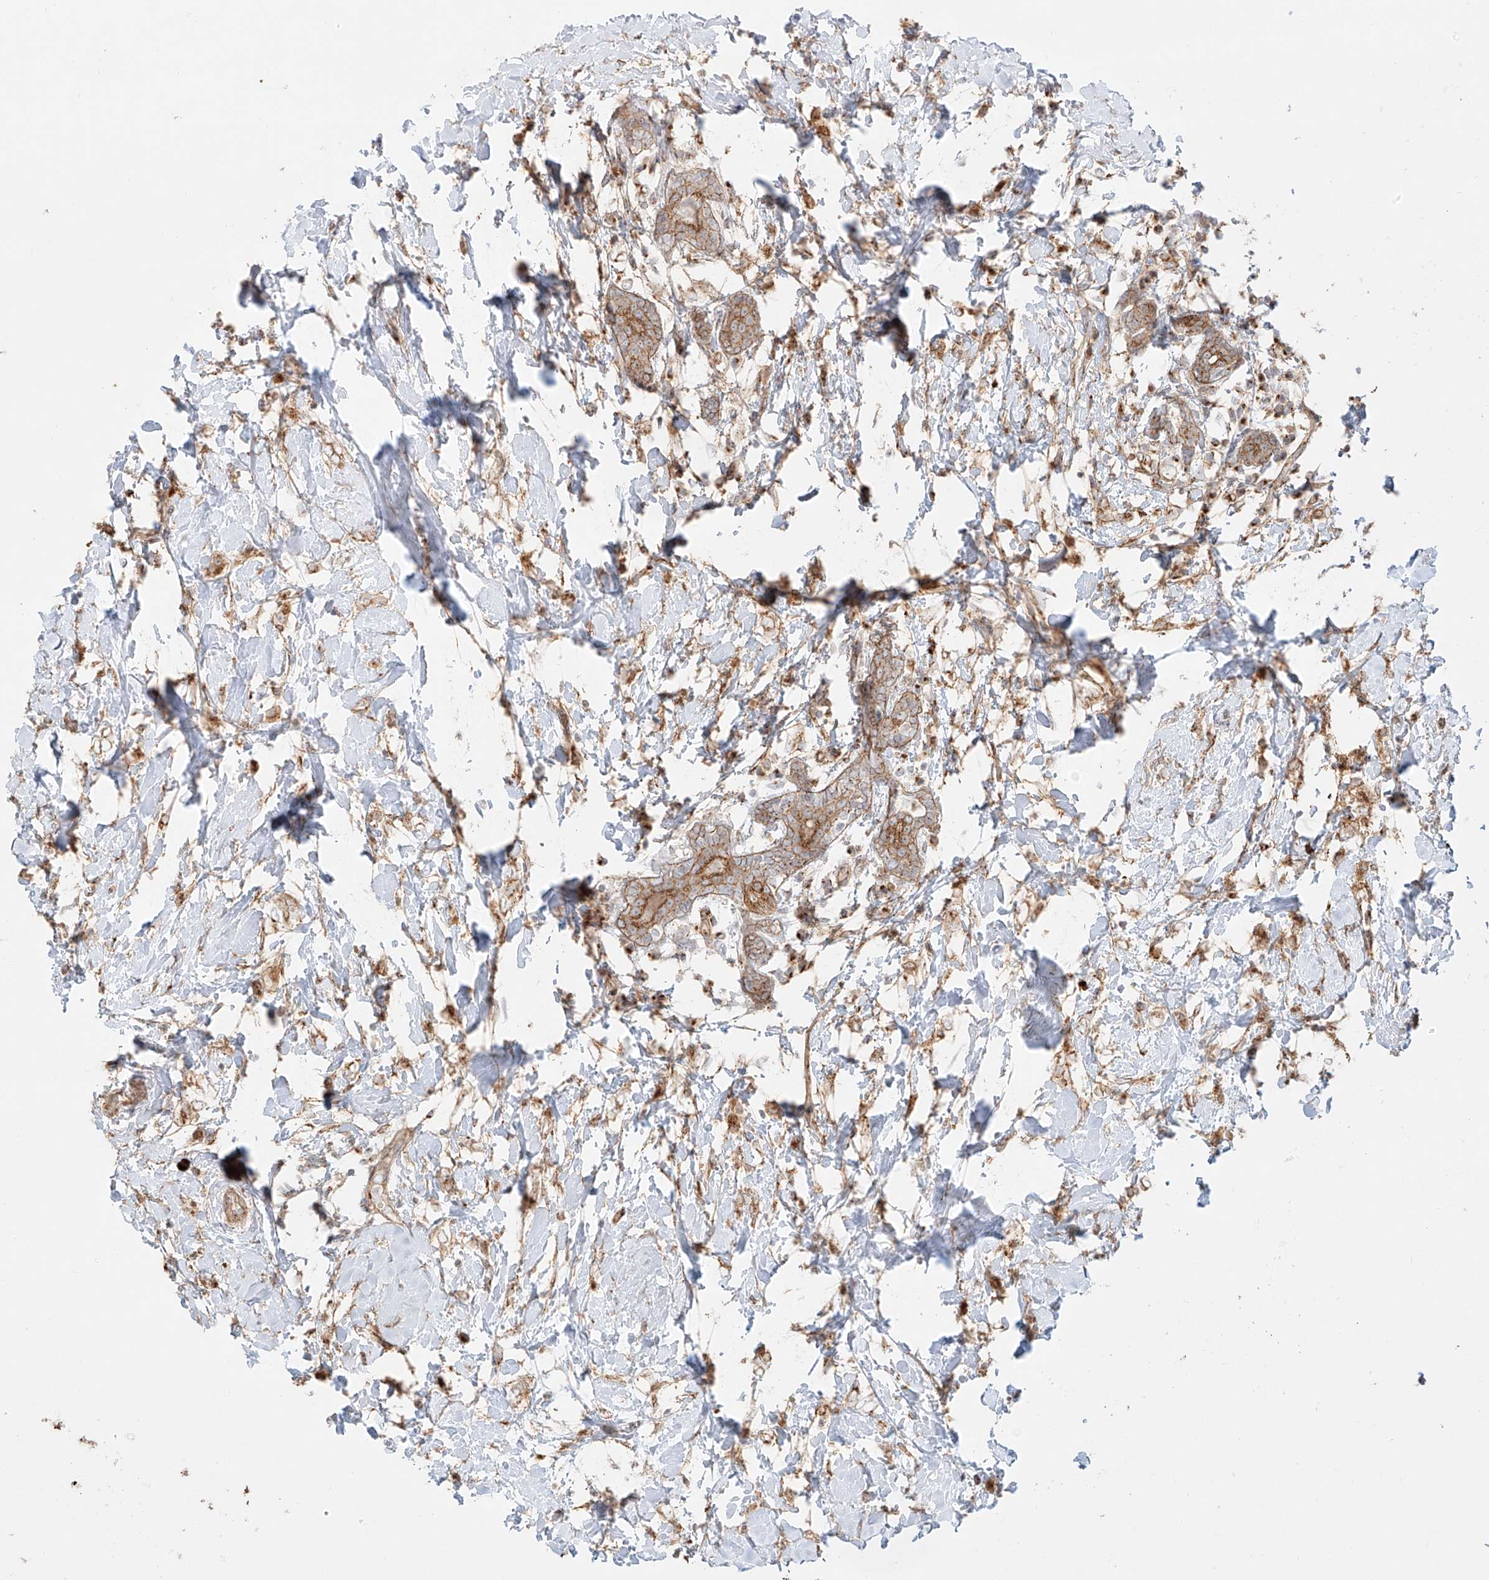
{"staining": {"intensity": "moderate", "quantity": ">75%", "location": "cytoplasmic/membranous"}, "tissue": "breast cancer", "cell_type": "Tumor cells", "image_type": "cancer", "snomed": [{"axis": "morphology", "description": "Normal tissue, NOS"}, {"axis": "morphology", "description": "Lobular carcinoma"}, {"axis": "topography", "description": "Breast"}], "caption": "Brown immunohistochemical staining in human lobular carcinoma (breast) demonstrates moderate cytoplasmic/membranous positivity in about >75% of tumor cells.", "gene": "ZNF287", "patient": {"sex": "female", "age": 47}}